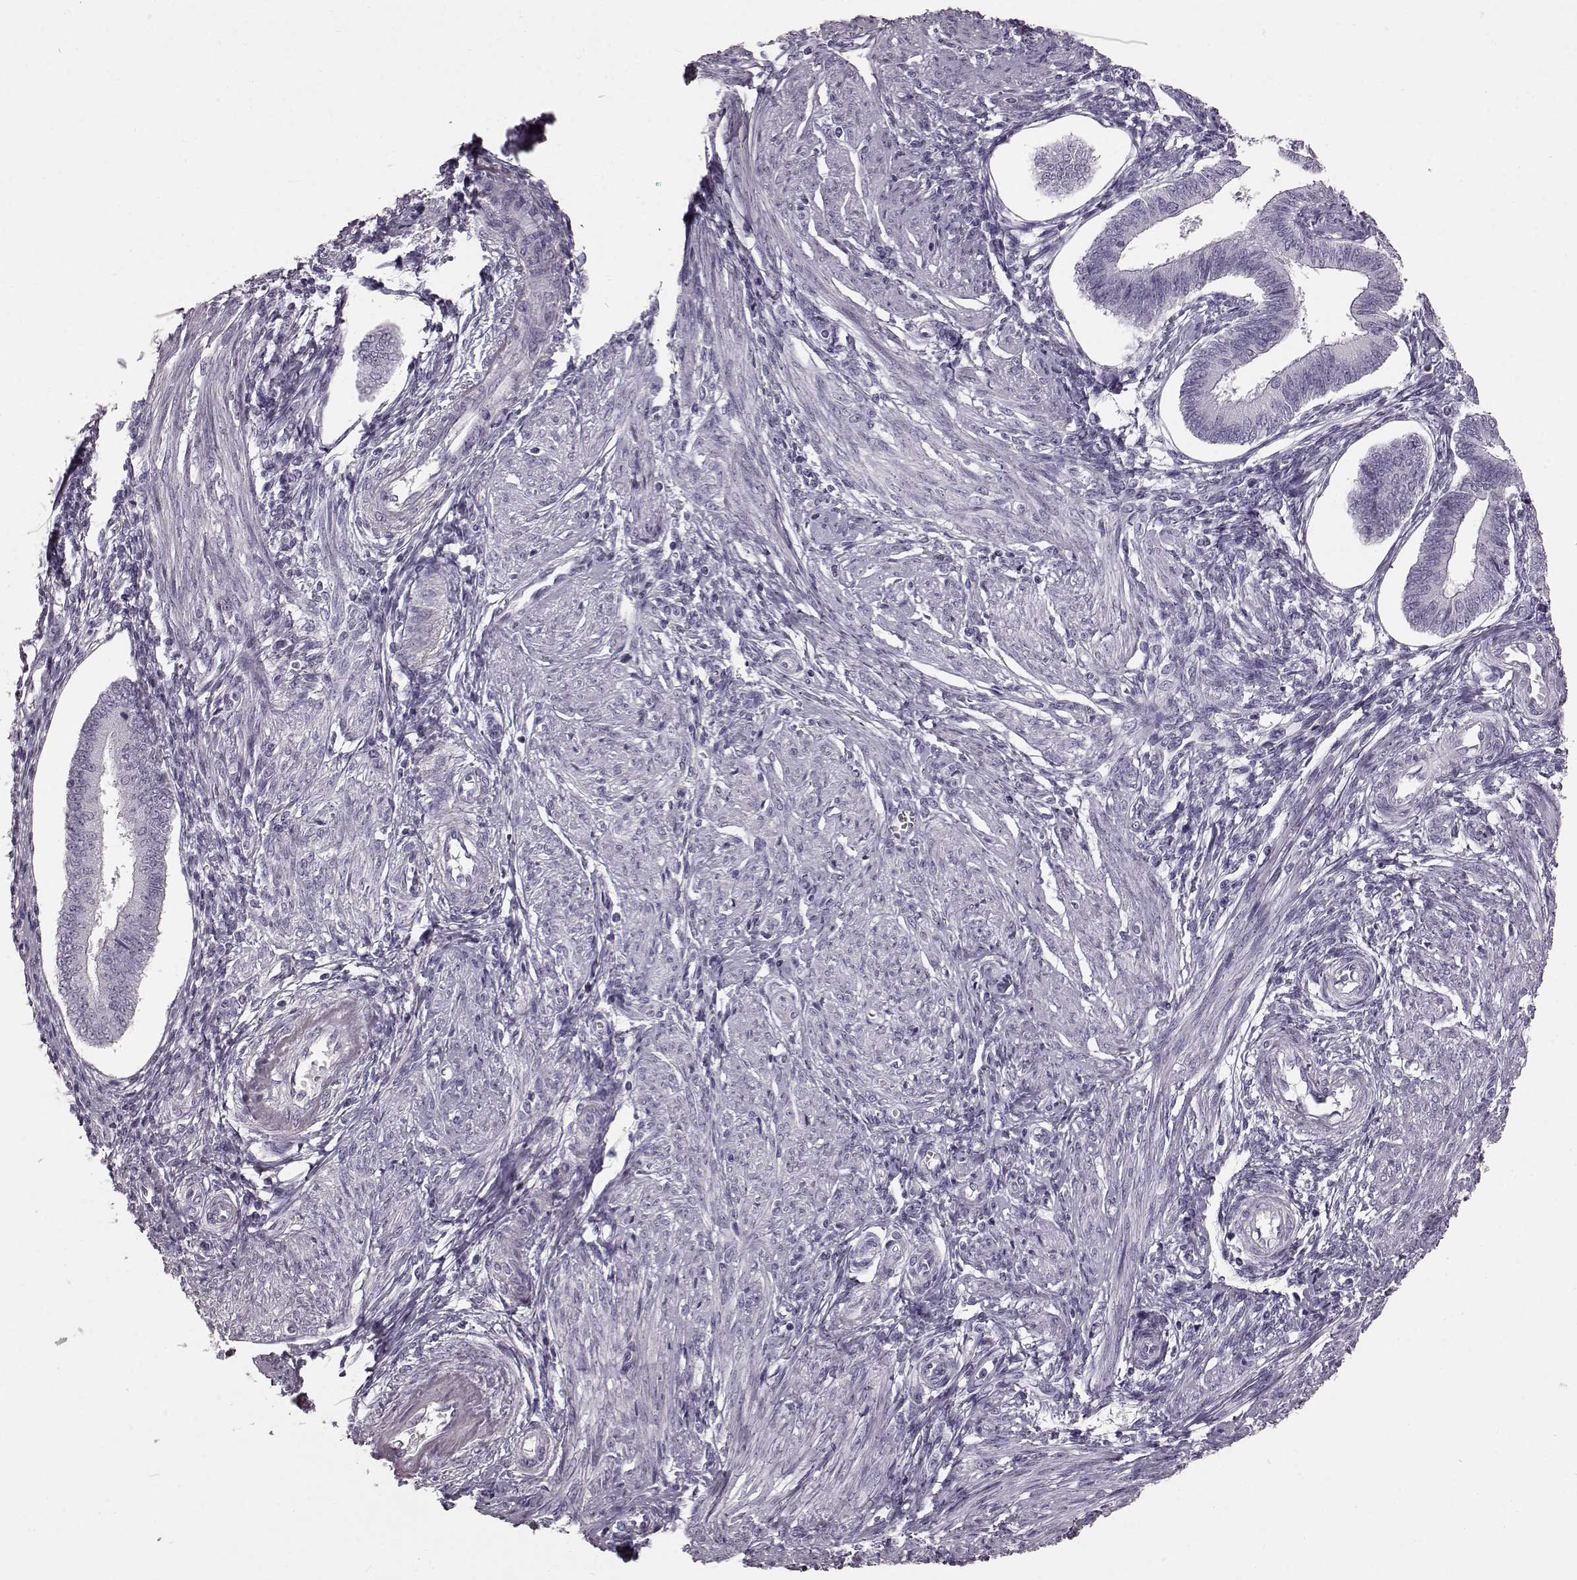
{"staining": {"intensity": "negative", "quantity": "none", "location": "none"}, "tissue": "endometrium", "cell_type": "Cells in endometrial stroma", "image_type": "normal", "snomed": [{"axis": "morphology", "description": "Normal tissue, NOS"}, {"axis": "topography", "description": "Endometrium"}], "caption": "This is an immunohistochemistry image of benign endometrium. There is no staining in cells in endometrial stroma.", "gene": "TCHHL1", "patient": {"sex": "female", "age": 42}}